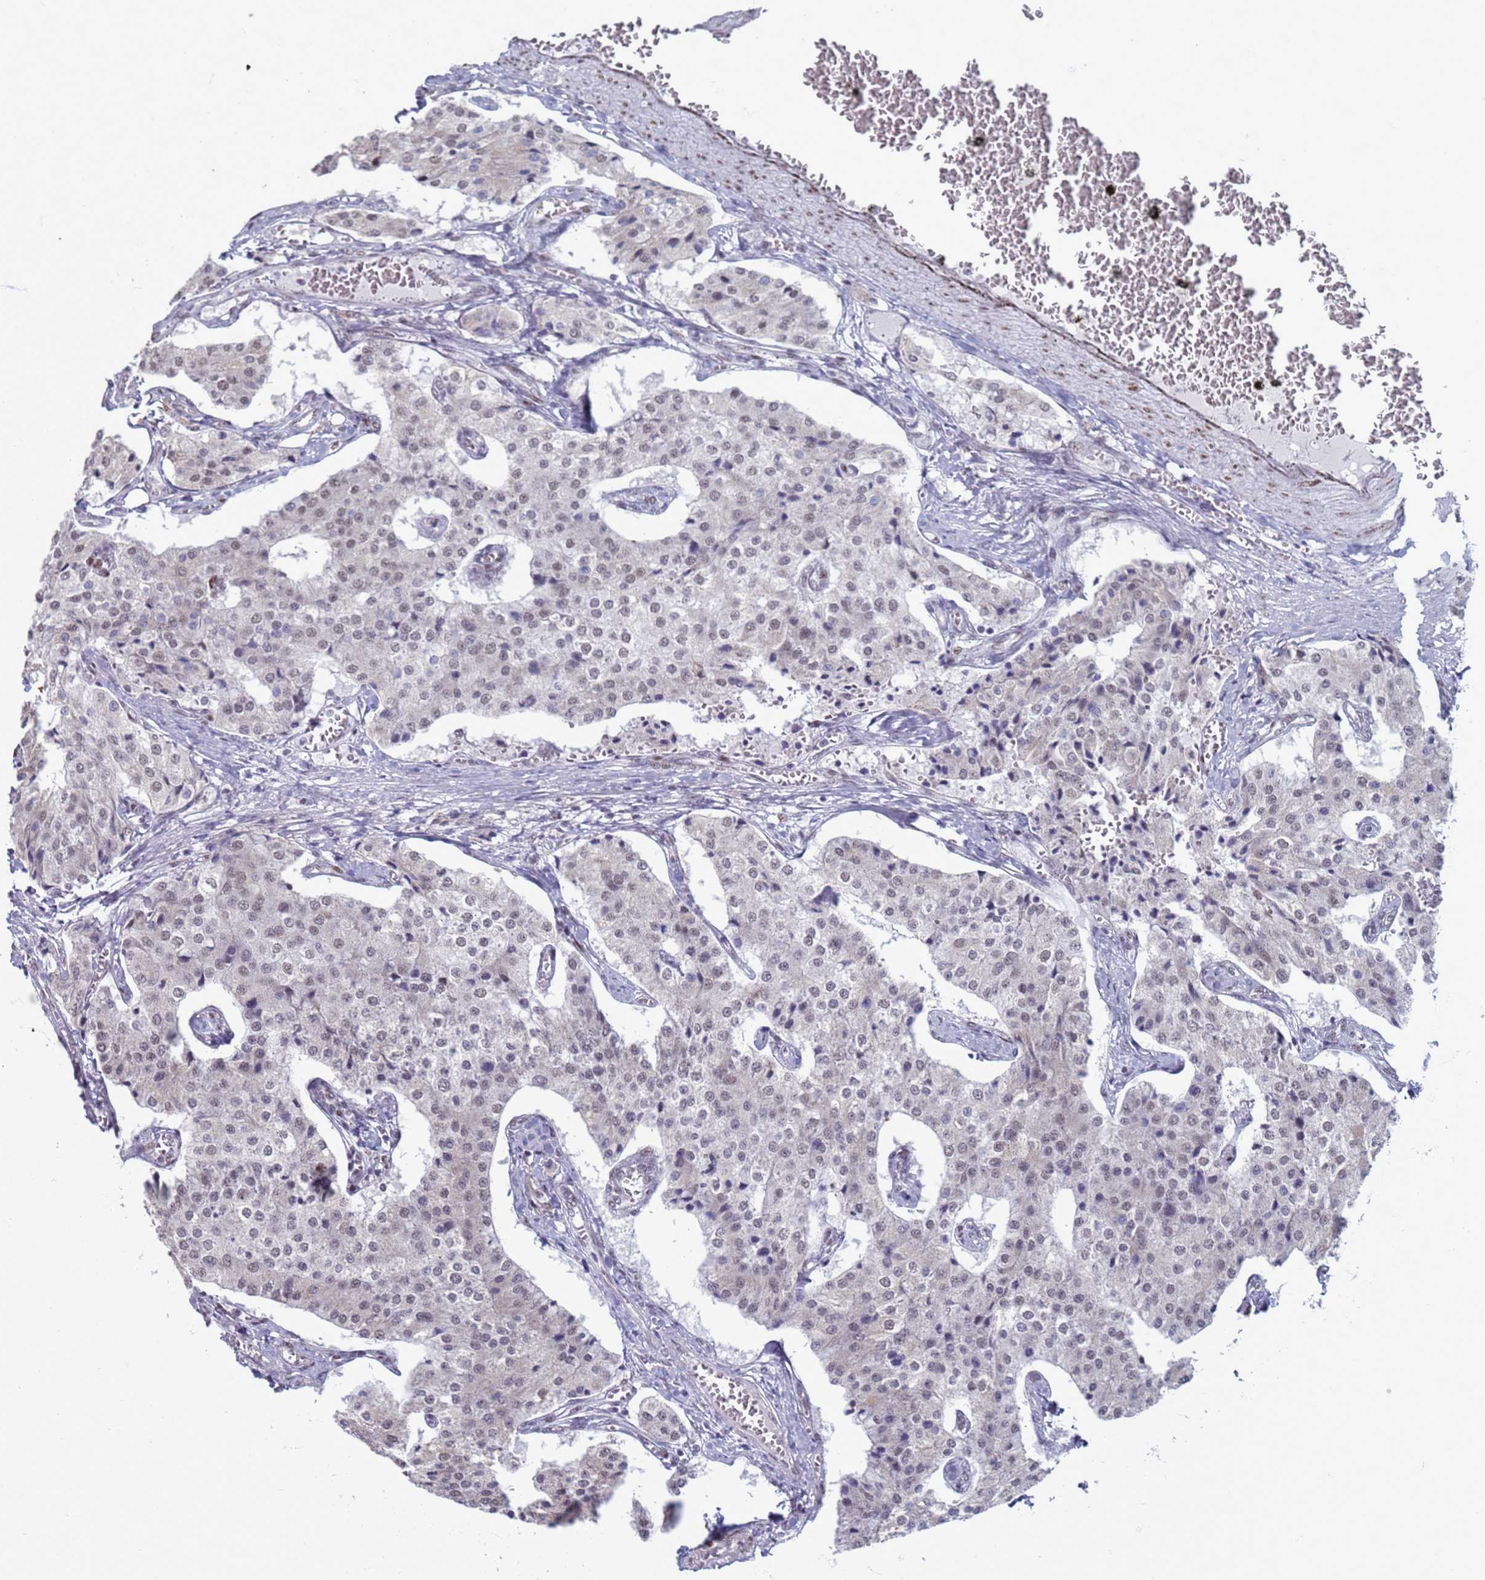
{"staining": {"intensity": "weak", "quantity": ">75%", "location": "nuclear"}, "tissue": "carcinoid", "cell_type": "Tumor cells", "image_type": "cancer", "snomed": [{"axis": "morphology", "description": "Carcinoid, malignant, NOS"}, {"axis": "topography", "description": "Colon"}], "caption": "Human carcinoid stained with a brown dye reveals weak nuclear positive staining in approximately >75% of tumor cells.", "gene": "SAE1", "patient": {"sex": "female", "age": 52}}